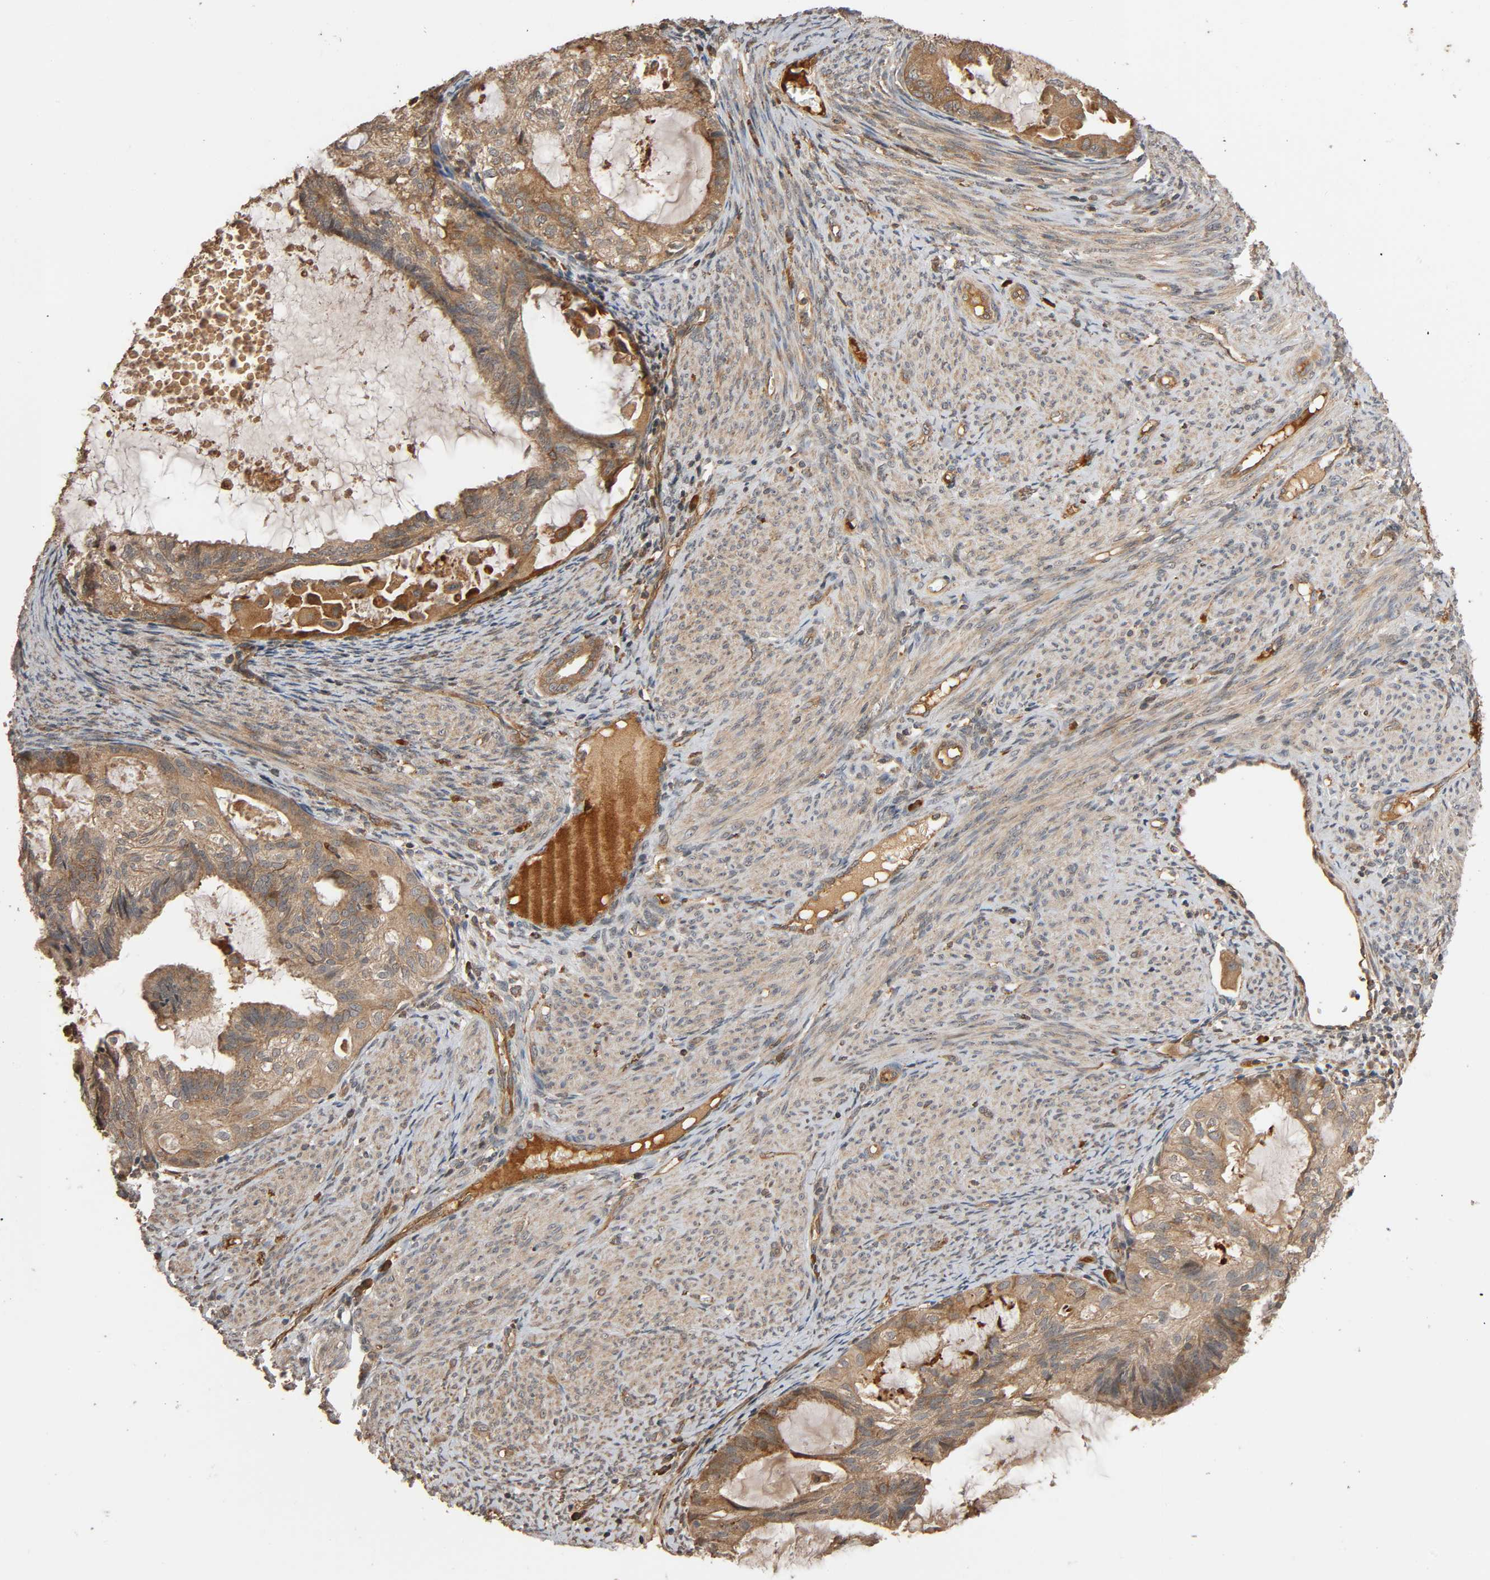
{"staining": {"intensity": "moderate", "quantity": ">75%", "location": "cytoplasmic/membranous"}, "tissue": "cervical cancer", "cell_type": "Tumor cells", "image_type": "cancer", "snomed": [{"axis": "morphology", "description": "Normal tissue, NOS"}, {"axis": "morphology", "description": "Adenocarcinoma, NOS"}, {"axis": "topography", "description": "Cervix"}, {"axis": "topography", "description": "Endometrium"}], "caption": "DAB (3,3'-diaminobenzidine) immunohistochemical staining of cervical cancer (adenocarcinoma) demonstrates moderate cytoplasmic/membranous protein expression in approximately >75% of tumor cells.", "gene": "MAP3K8", "patient": {"sex": "female", "age": 86}}